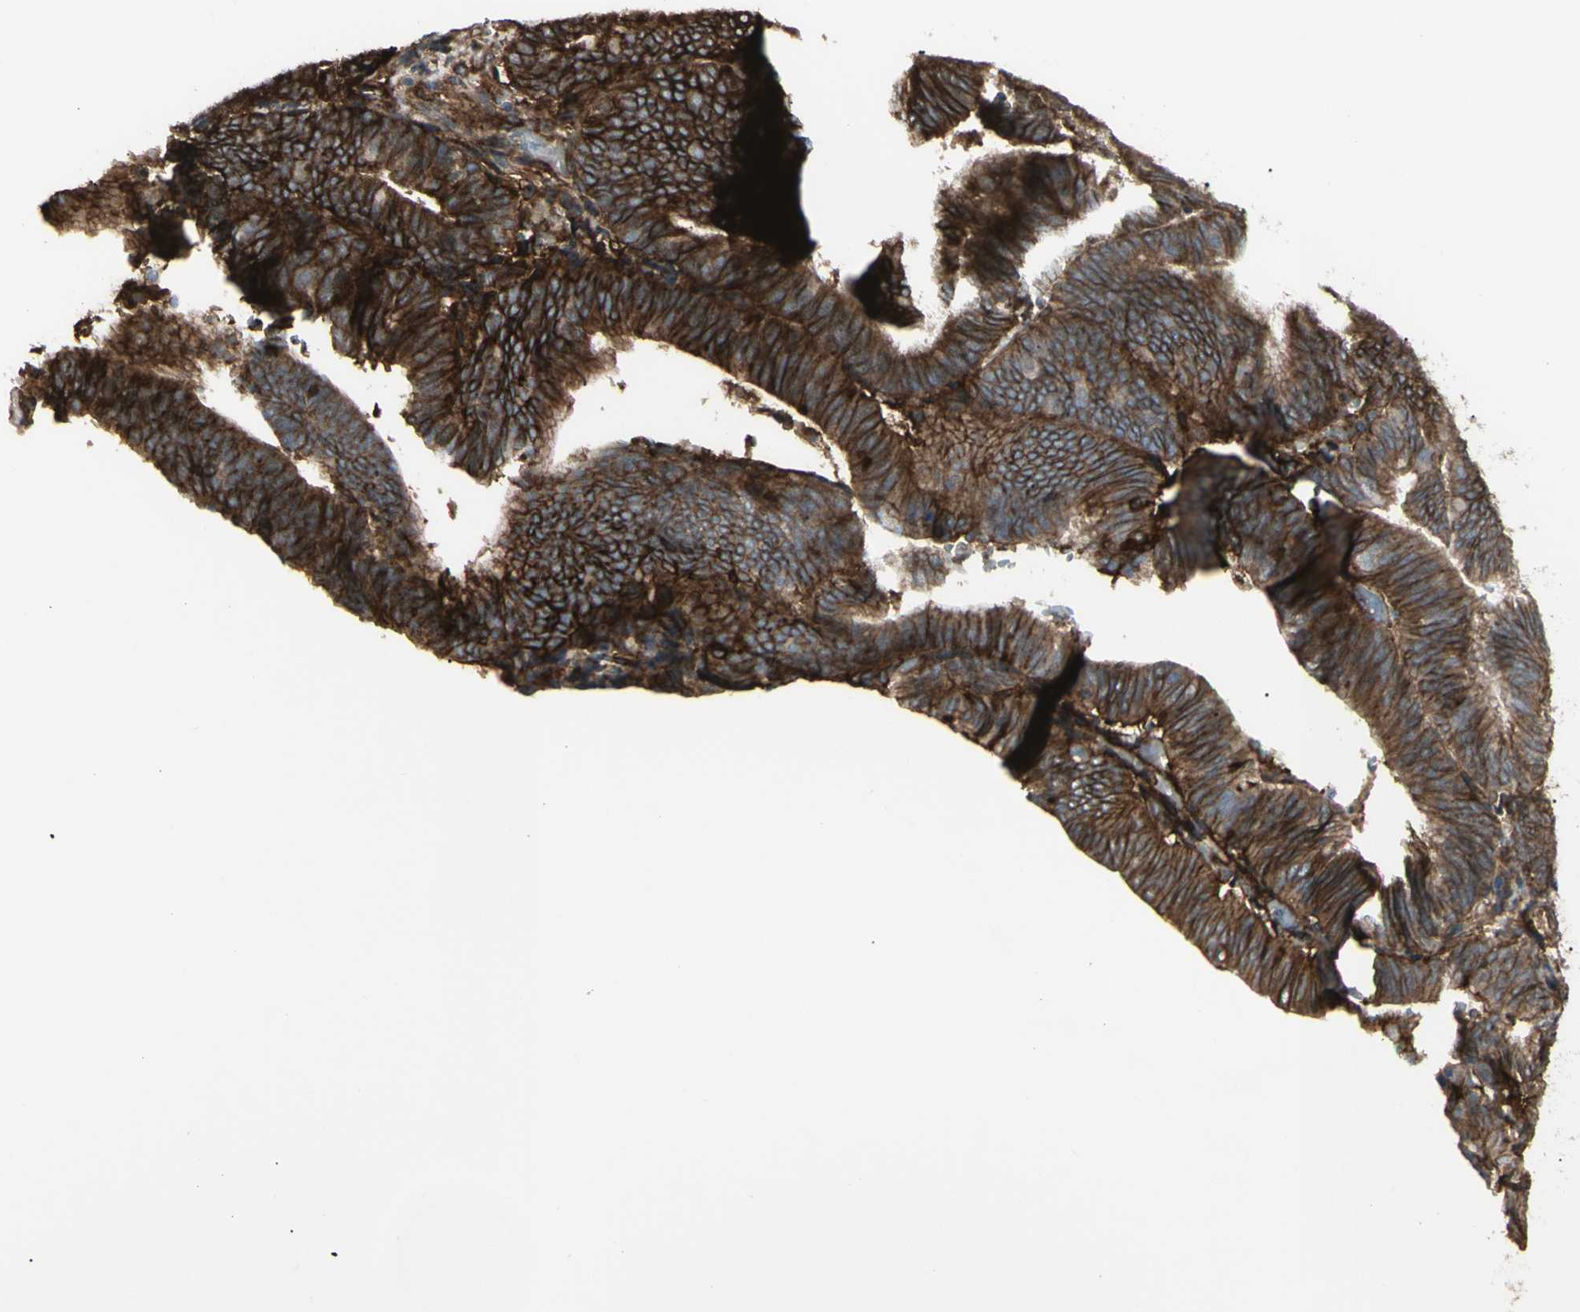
{"staining": {"intensity": "strong", "quantity": ">75%", "location": "cytoplasmic/membranous"}, "tissue": "endometrial cancer", "cell_type": "Tumor cells", "image_type": "cancer", "snomed": [{"axis": "morphology", "description": "Adenocarcinoma, NOS"}, {"axis": "topography", "description": "Uterus"}], "caption": "Endometrial cancer stained with a brown dye exhibits strong cytoplasmic/membranous positive expression in about >75% of tumor cells.", "gene": "CD276", "patient": {"sex": "female", "age": 60}}